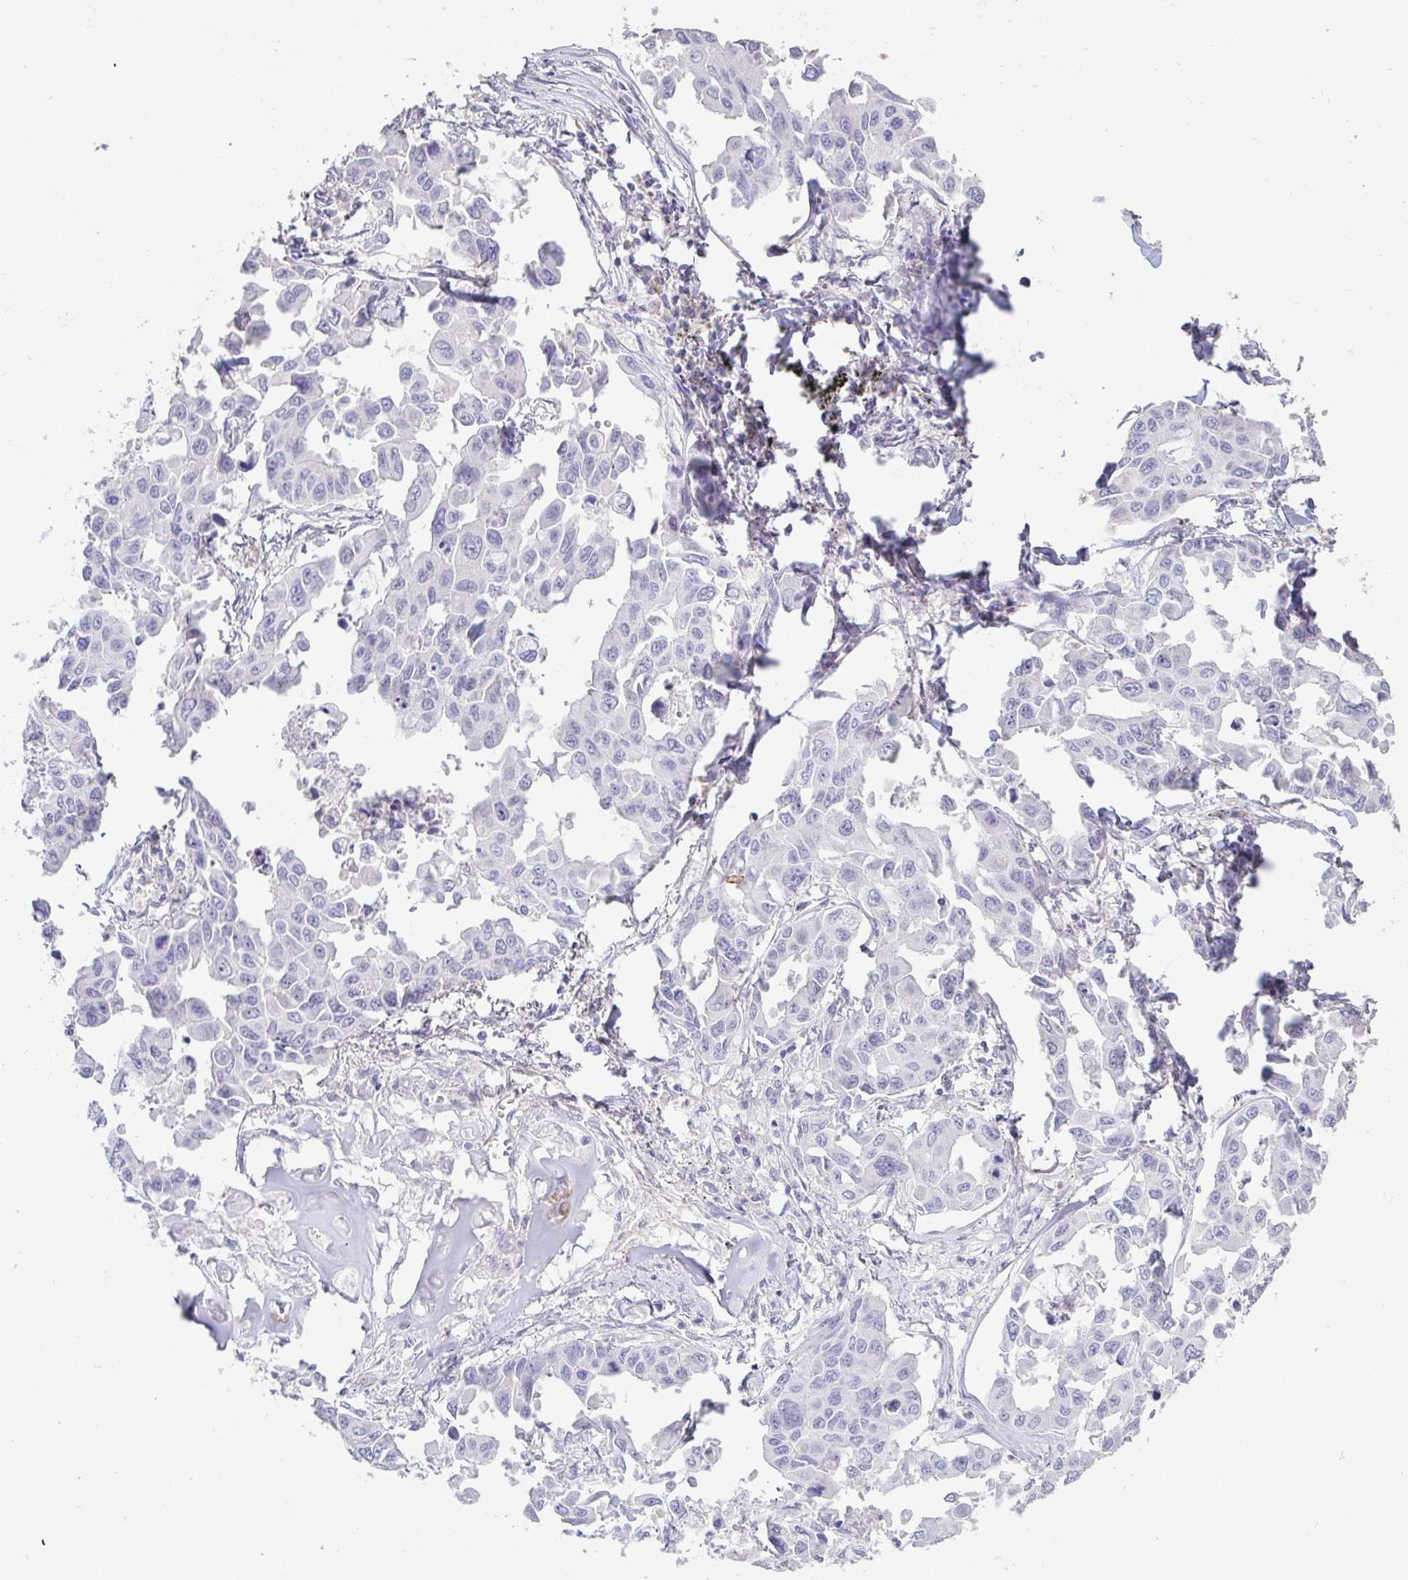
{"staining": {"intensity": "negative", "quantity": "none", "location": "none"}, "tissue": "lung cancer", "cell_type": "Tumor cells", "image_type": "cancer", "snomed": [{"axis": "morphology", "description": "Adenocarcinoma, NOS"}, {"axis": "topography", "description": "Lung"}], "caption": "Immunohistochemistry image of lung adenocarcinoma stained for a protein (brown), which displays no expression in tumor cells.", "gene": "PYGM", "patient": {"sex": "male", "age": 64}}